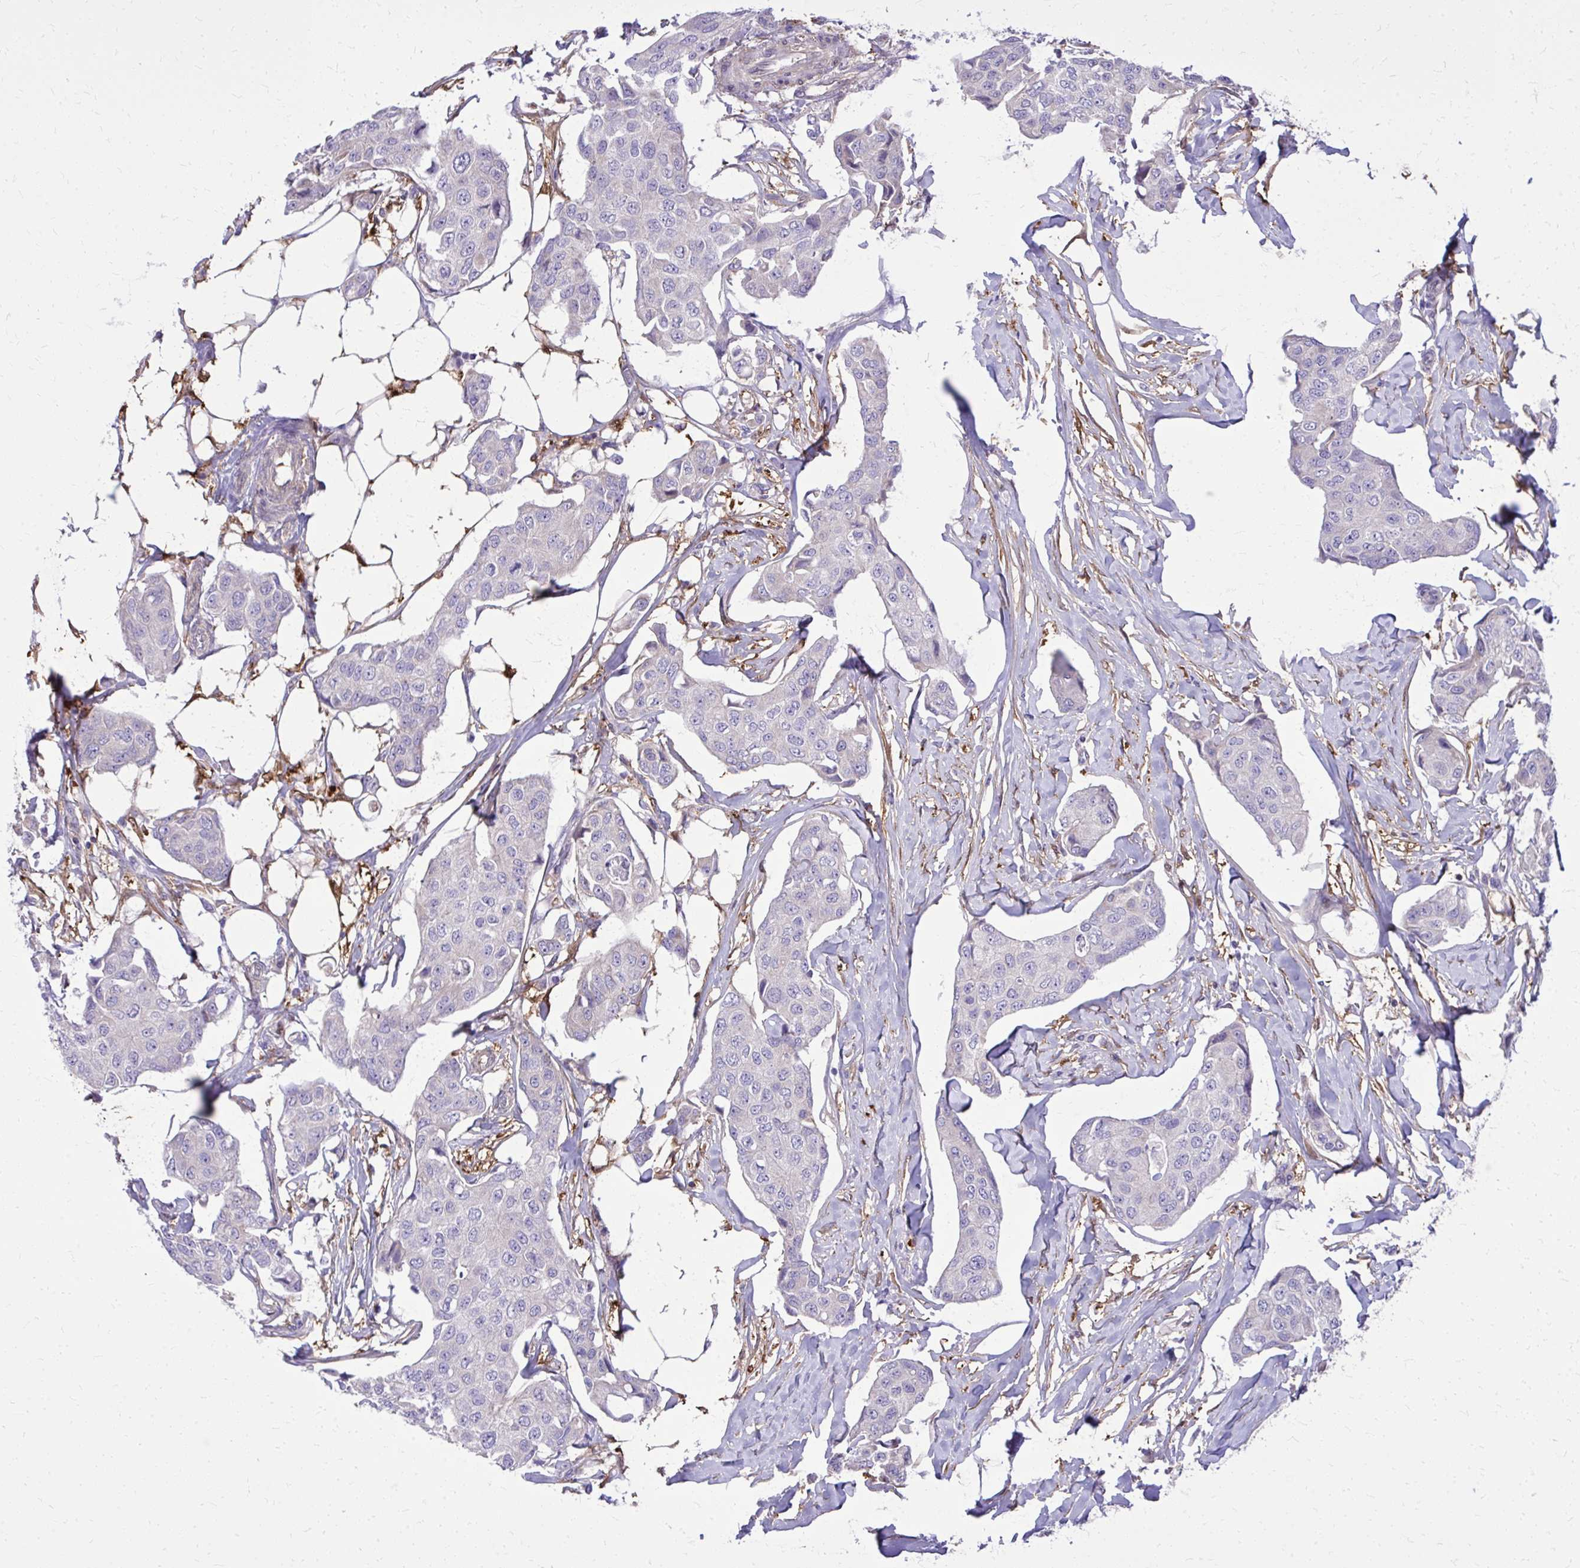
{"staining": {"intensity": "negative", "quantity": "none", "location": "none"}, "tissue": "breast cancer", "cell_type": "Tumor cells", "image_type": "cancer", "snomed": [{"axis": "morphology", "description": "Duct carcinoma"}, {"axis": "topography", "description": "Breast"}, {"axis": "topography", "description": "Lymph node"}], "caption": "This is an immunohistochemistry (IHC) image of human breast cancer (invasive ductal carcinoma). There is no positivity in tumor cells.", "gene": "NNMT", "patient": {"sex": "female", "age": 80}}